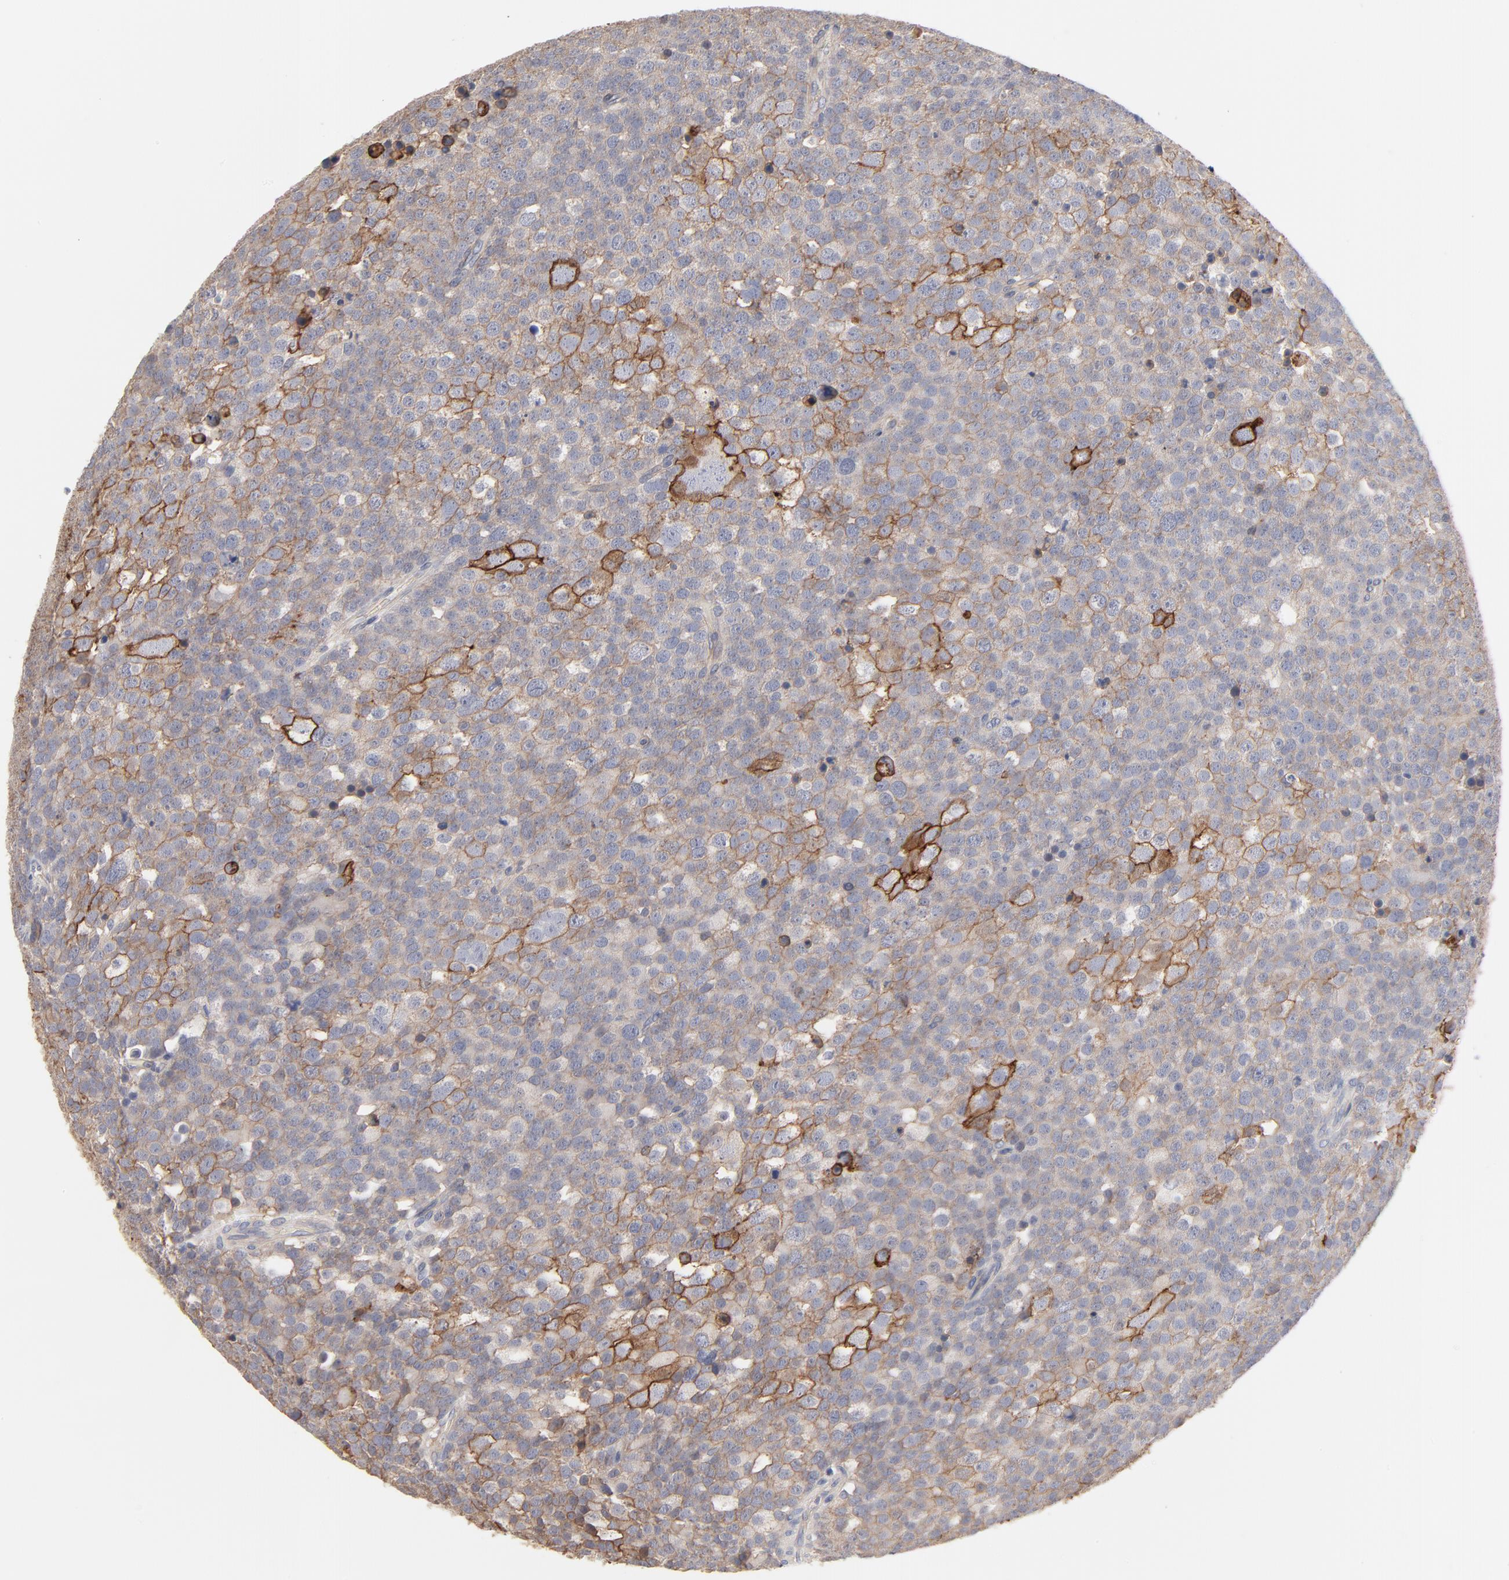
{"staining": {"intensity": "moderate", "quantity": ">75%", "location": "cytoplasmic/membranous"}, "tissue": "testis cancer", "cell_type": "Tumor cells", "image_type": "cancer", "snomed": [{"axis": "morphology", "description": "Seminoma, NOS"}, {"axis": "topography", "description": "Testis"}], "caption": "This photomicrograph reveals IHC staining of testis seminoma, with medium moderate cytoplasmic/membranous staining in about >75% of tumor cells.", "gene": "SLC16A1", "patient": {"sex": "male", "age": 71}}